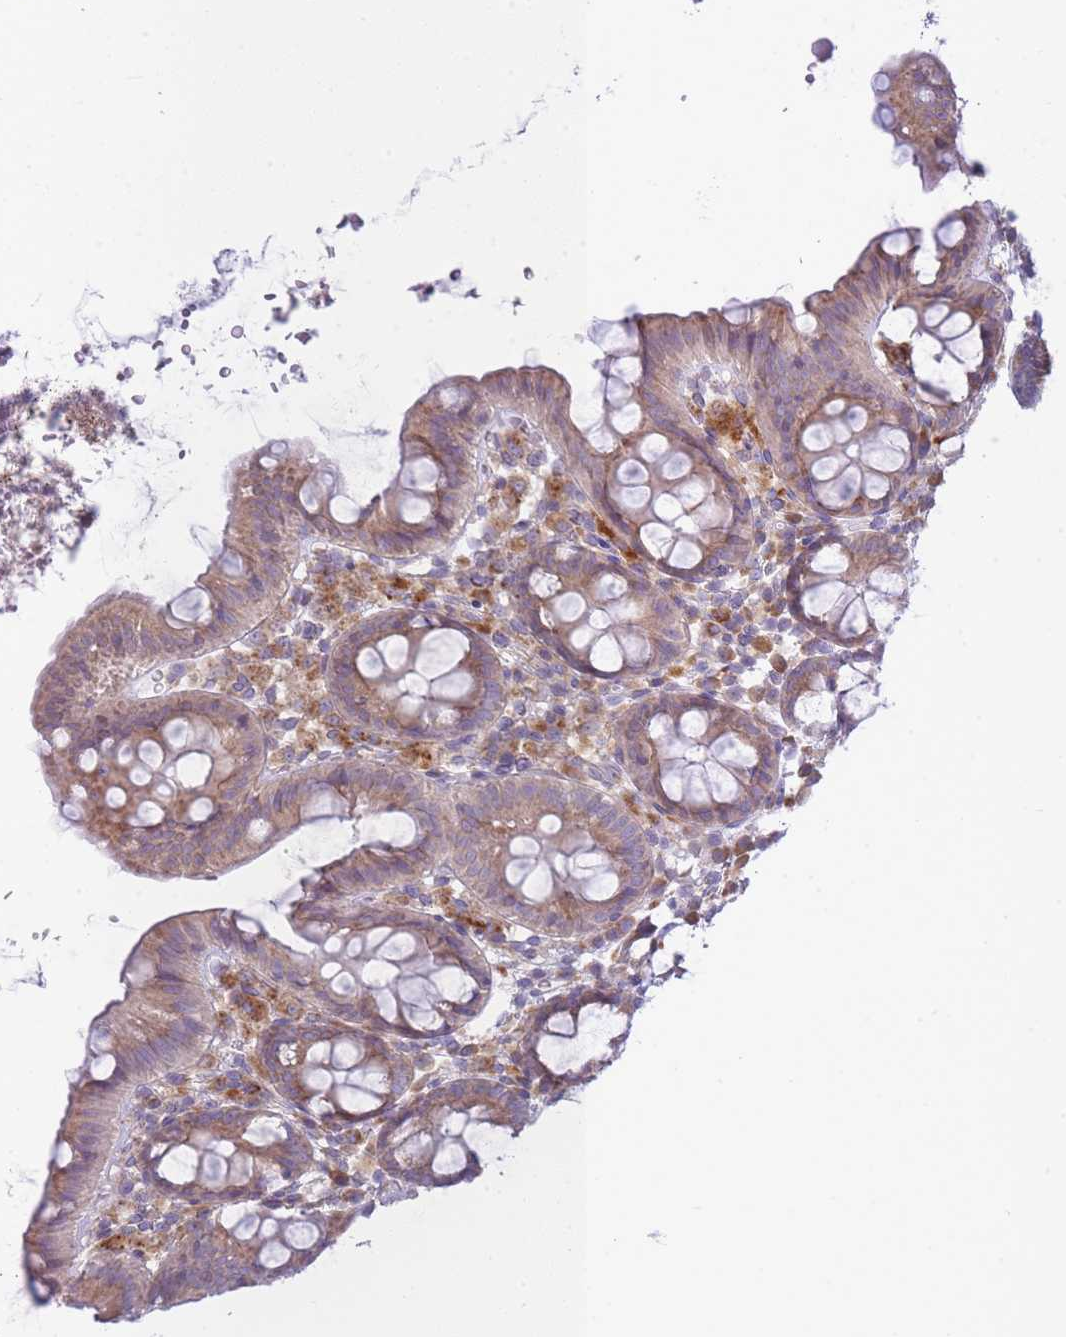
{"staining": {"intensity": "negative", "quantity": "none", "location": "none"}, "tissue": "colon", "cell_type": "Endothelial cells", "image_type": "normal", "snomed": [{"axis": "morphology", "description": "Normal tissue, NOS"}, {"axis": "topography", "description": "Colon"}], "caption": "This is a micrograph of immunohistochemistry (IHC) staining of unremarkable colon, which shows no staining in endothelial cells. (DAB immunohistochemistry (IHC), high magnification).", "gene": "OR5L1", "patient": {"sex": "male", "age": 75}}